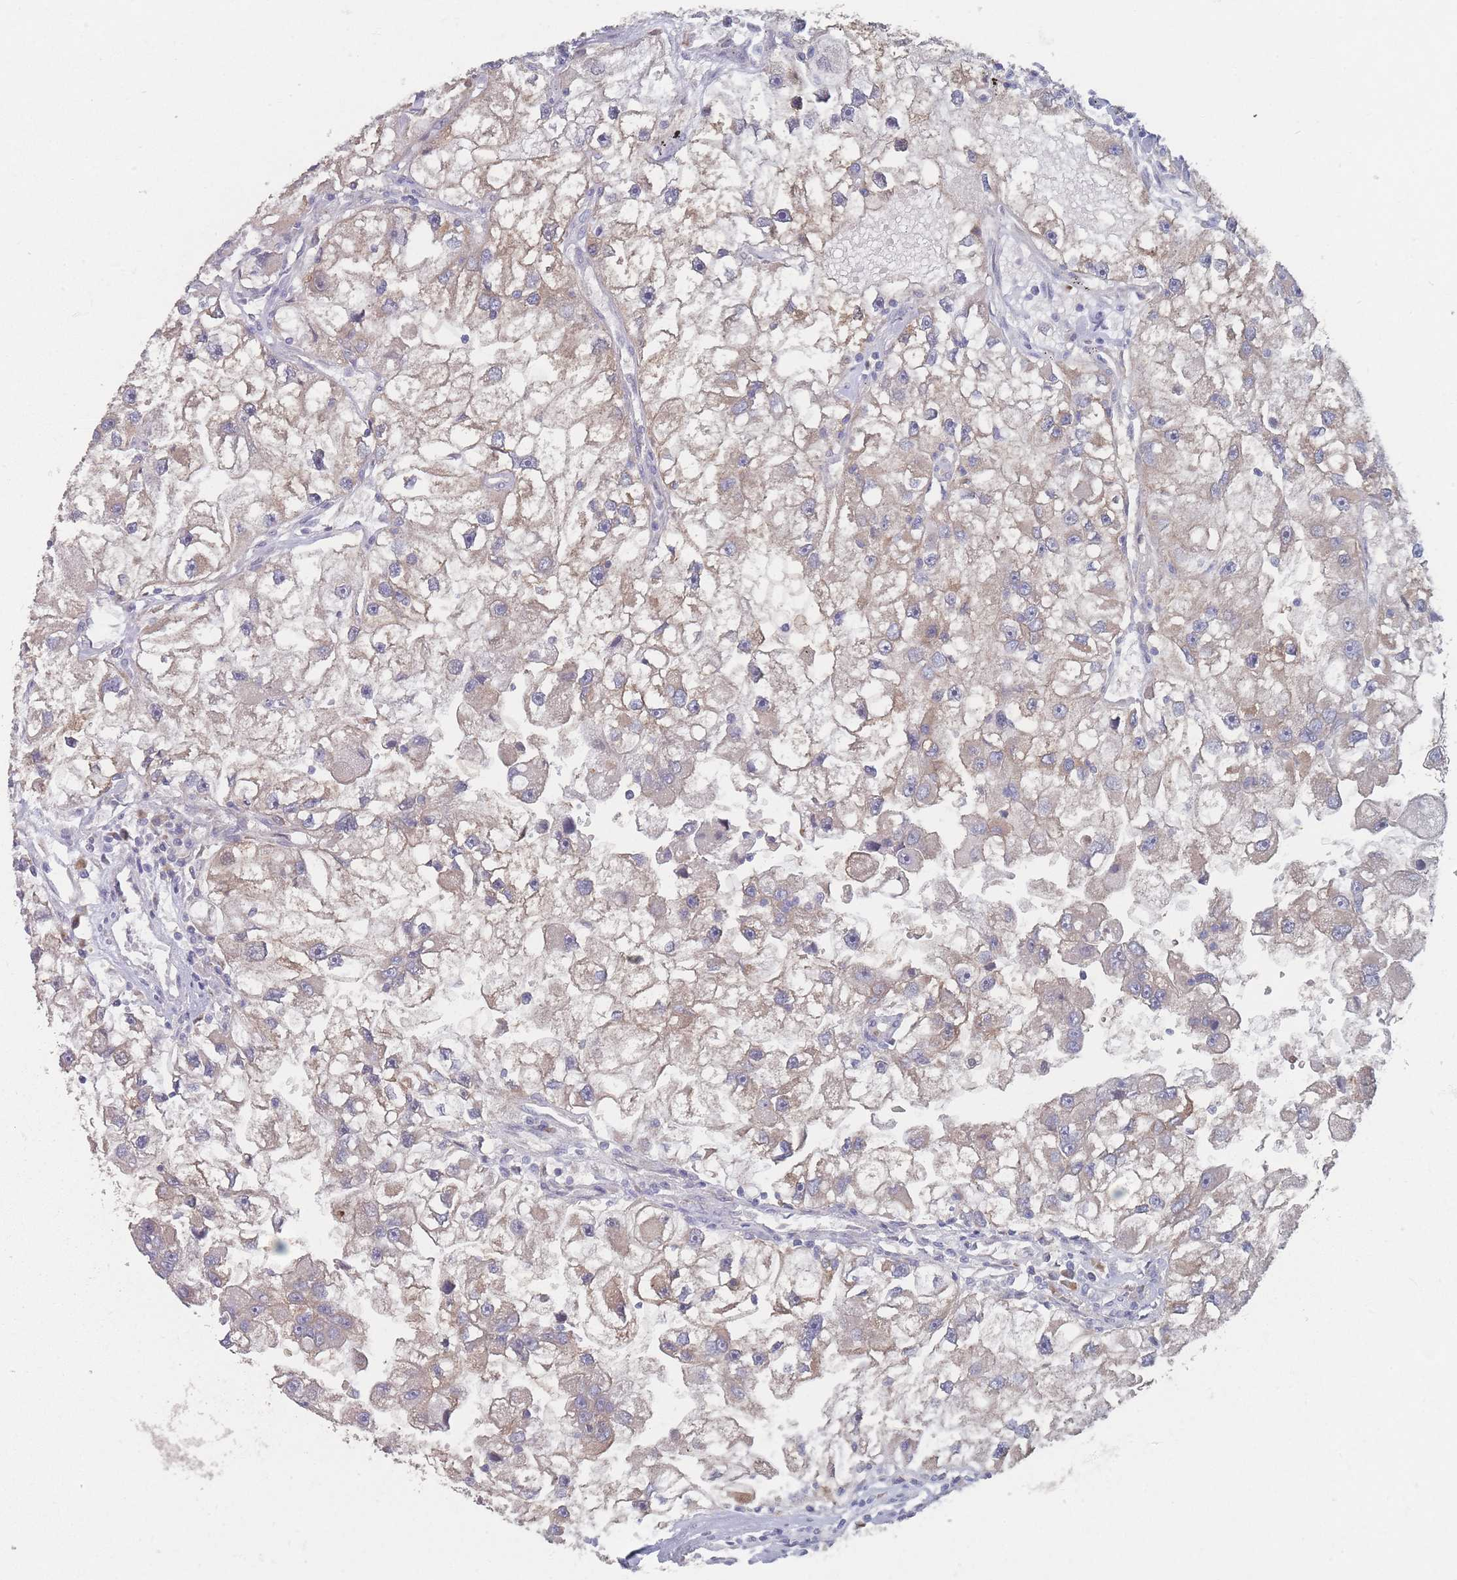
{"staining": {"intensity": "weak", "quantity": "25%-75%", "location": "cytoplasmic/membranous"}, "tissue": "renal cancer", "cell_type": "Tumor cells", "image_type": "cancer", "snomed": [{"axis": "morphology", "description": "Adenocarcinoma, NOS"}, {"axis": "topography", "description": "Kidney"}], "caption": "Immunohistochemical staining of human renal adenocarcinoma shows low levels of weak cytoplasmic/membranous positivity in approximately 25%-75% of tumor cells.", "gene": "EFCC1", "patient": {"sex": "male", "age": 63}}